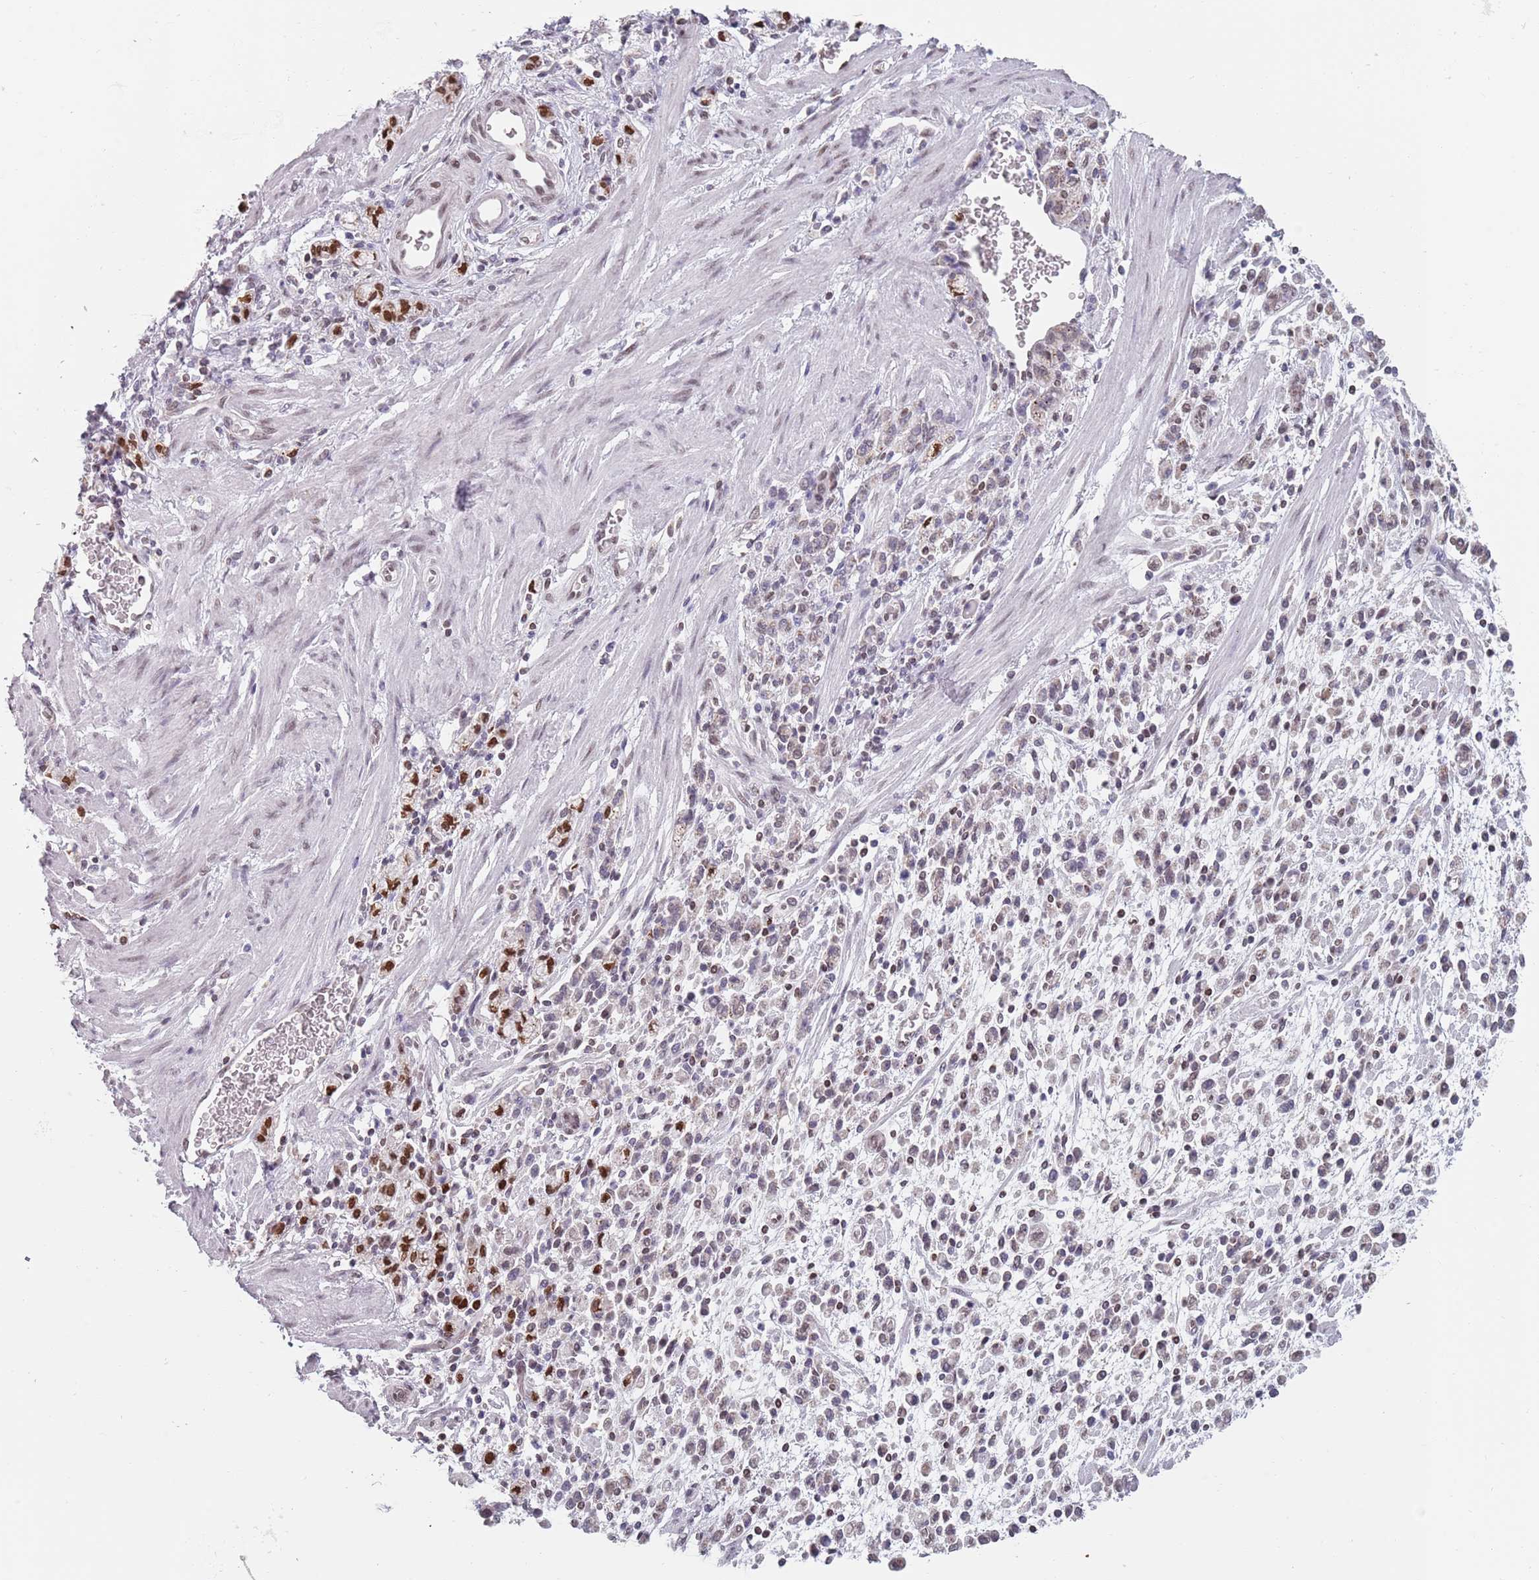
{"staining": {"intensity": "moderate", "quantity": "<25%", "location": "nuclear"}, "tissue": "stomach cancer", "cell_type": "Tumor cells", "image_type": "cancer", "snomed": [{"axis": "morphology", "description": "Adenocarcinoma, NOS"}, {"axis": "topography", "description": "Stomach"}], "caption": "A brown stain shows moderate nuclear expression of a protein in human adenocarcinoma (stomach) tumor cells.", "gene": "MFSD12", "patient": {"sex": "male", "age": 77}}